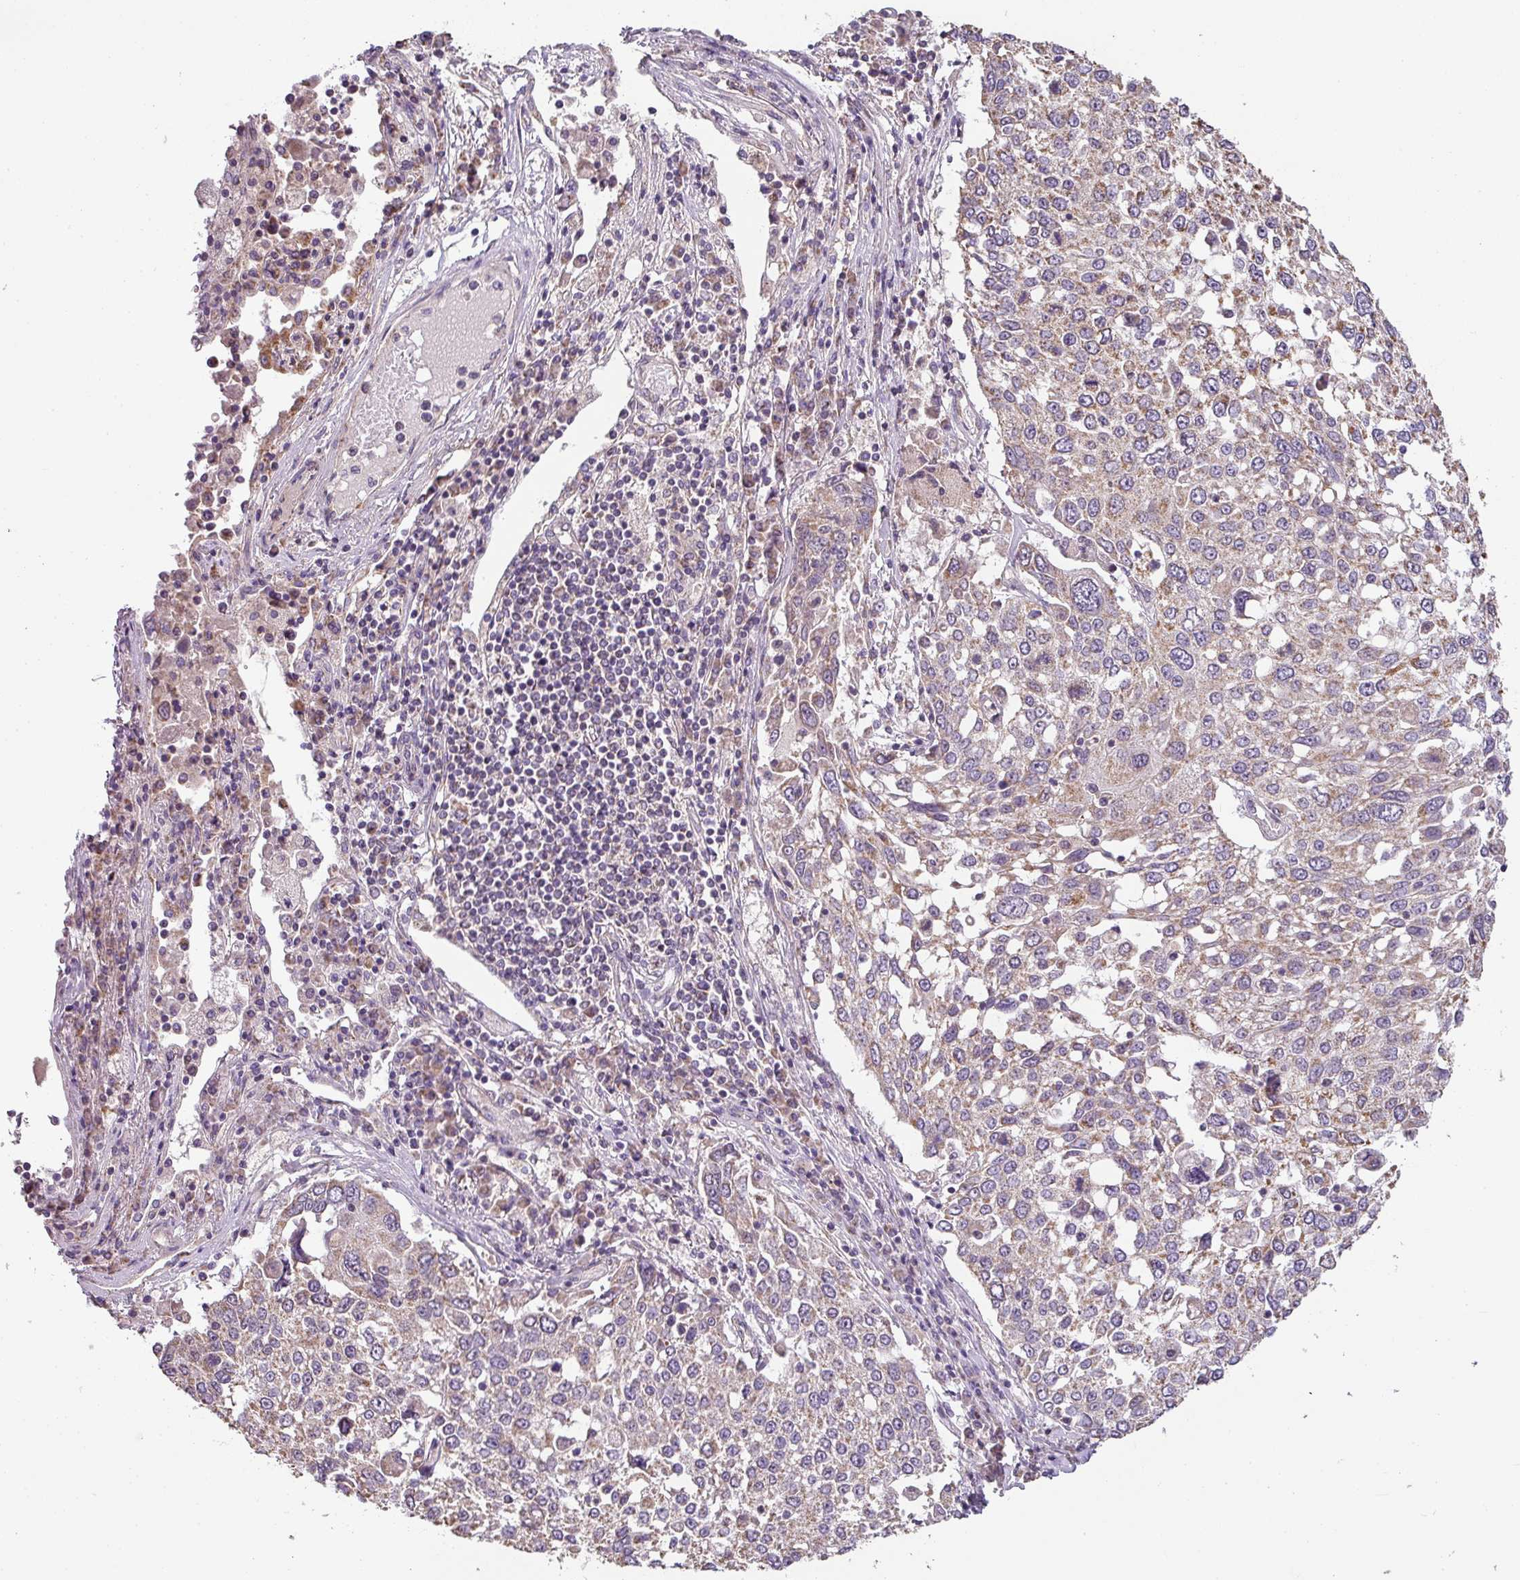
{"staining": {"intensity": "weak", "quantity": "25%-75%", "location": "cytoplasmic/membranous"}, "tissue": "lung cancer", "cell_type": "Tumor cells", "image_type": "cancer", "snomed": [{"axis": "morphology", "description": "Squamous cell carcinoma, NOS"}, {"axis": "topography", "description": "Lung"}], "caption": "IHC staining of squamous cell carcinoma (lung), which demonstrates low levels of weak cytoplasmic/membranous positivity in about 25%-75% of tumor cells indicating weak cytoplasmic/membranous protein expression. The staining was performed using DAB (3,3'-diaminobenzidine) (brown) for protein detection and nuclei were counterstained in hematoxylin (blue).", "gene": "PALS2", "patient": {"sex": "male", "age": 65}}